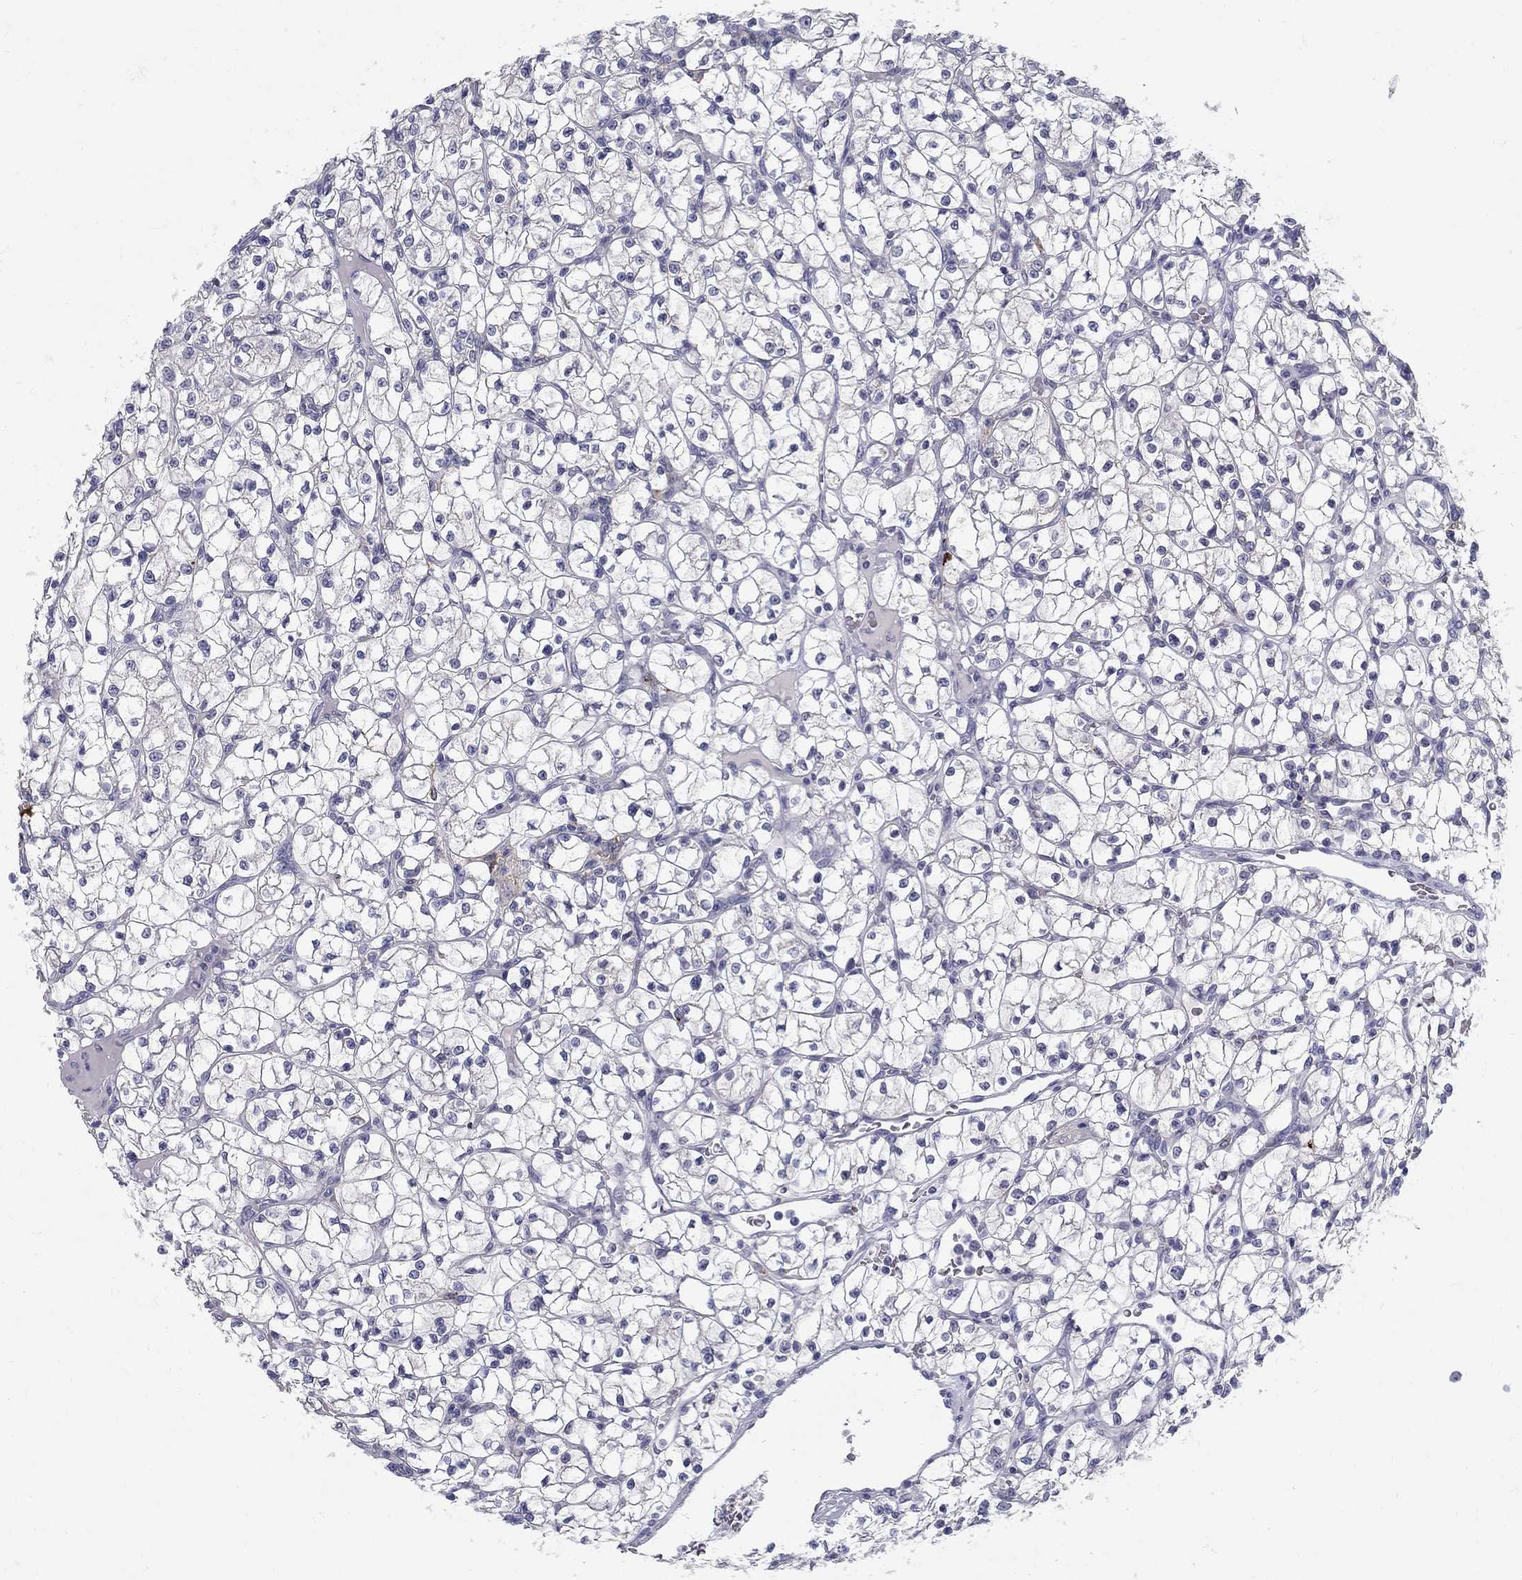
{"staining": {"intensity": "negative", "quantity": "none", "location": "none"}, "tissue": "renal cancer", "cell_type": "Tumor cells", "image_type": "cancer", "snomed": [{"axis": "morphology", "description": "Adenocarcinoma, NOS"}, {"axis": "topography", "description": "Kidney"}], "caption": "High power microscopy histopathology image of an immunohistochemistry (IHC) photomicrograph of adenocarcinoma (renal), revealing no significant positivity in tumor cells.", "gene": "TP53TG5", "patient": {"sex": "female", "age": 64}}